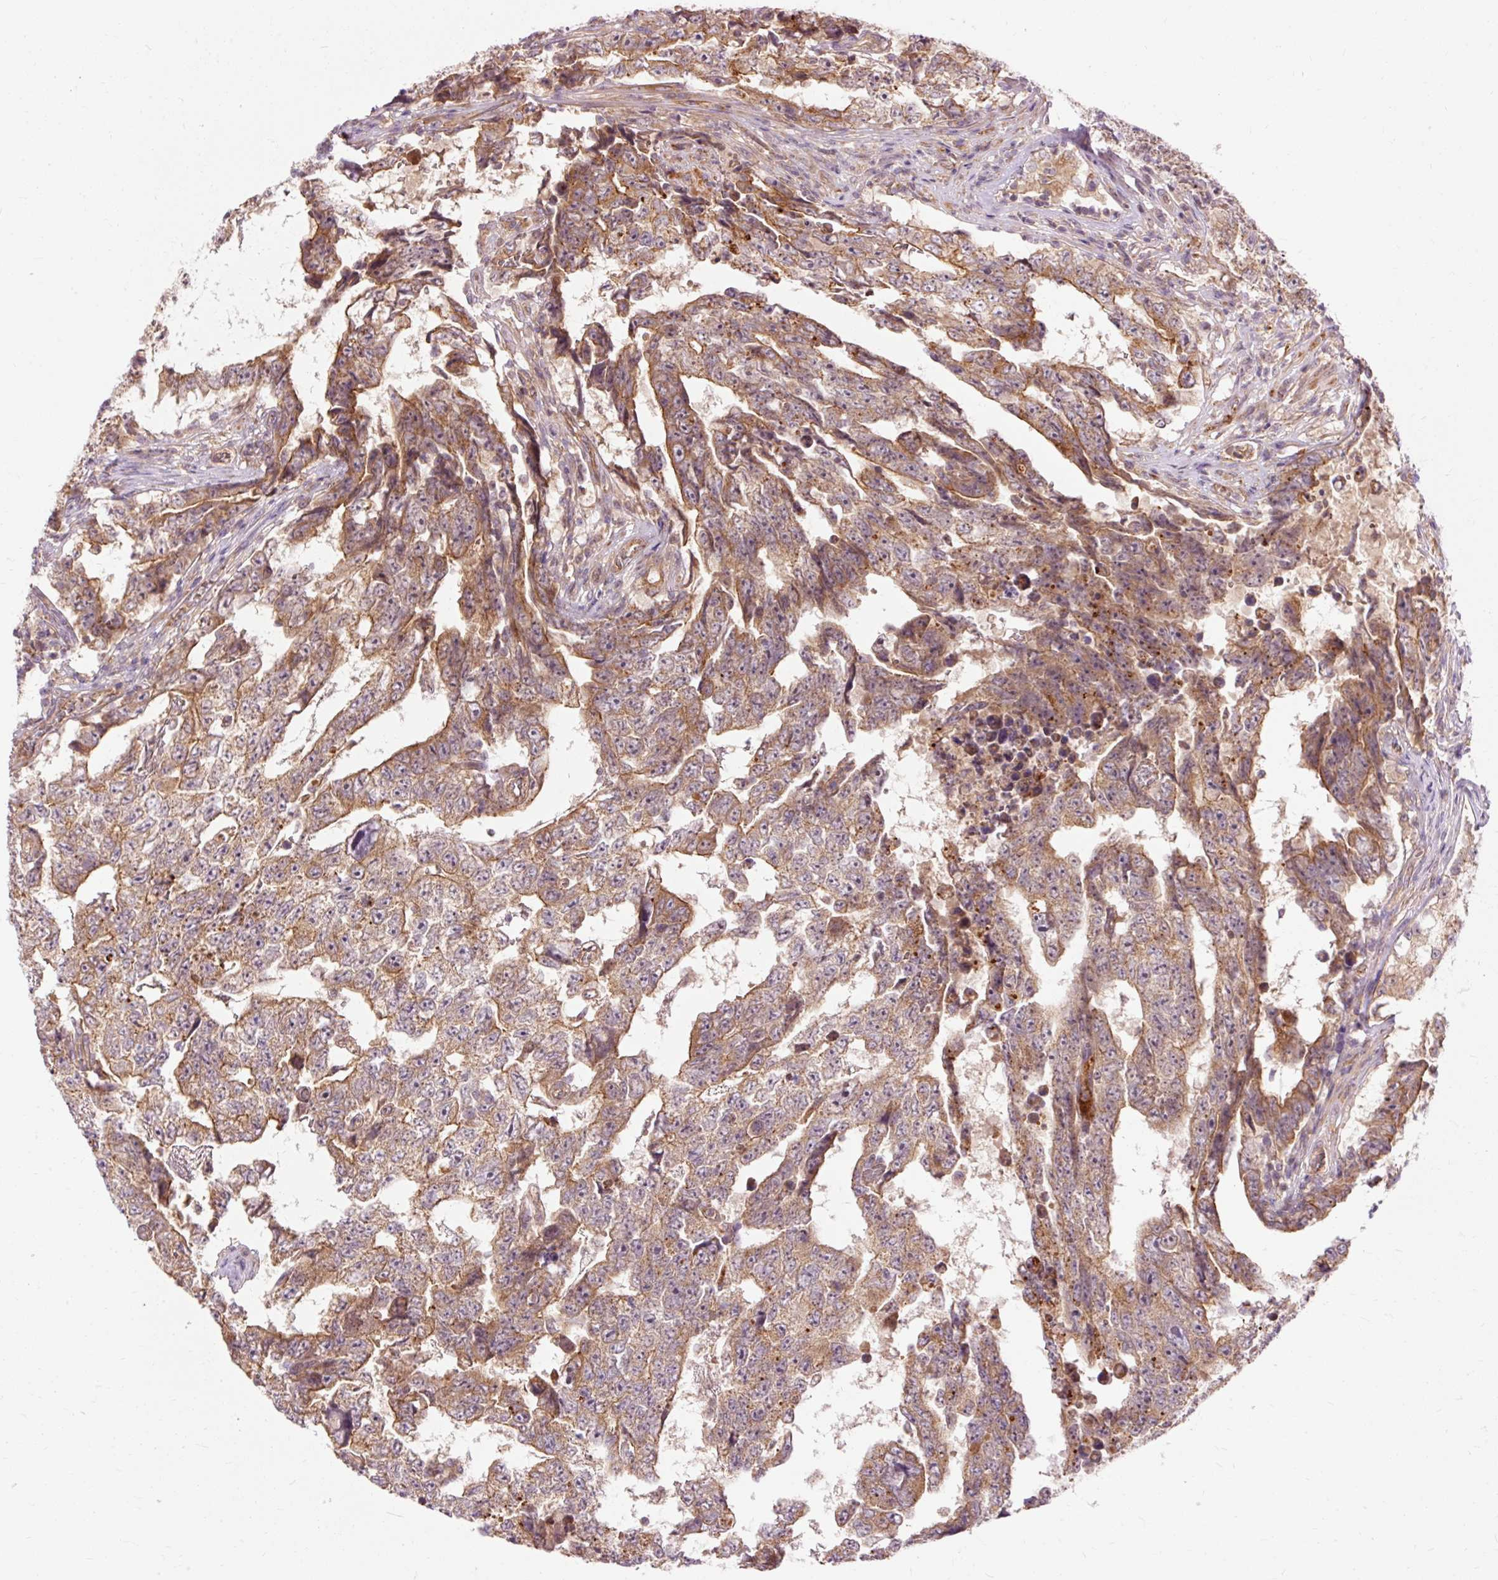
{"staining": {"intensity": "moderate", "quantity": ">75%", "location": "cytoplasmic/membranous"}, "tissue": "testis cancer", "cell_type": "Tumor cells", "image_type": "cancer", "snomed": [{"axis": "morphology", "description": "Carcinoma, Embryonal, NOS"}, {"axis": "topography", "description": "Testis"}], "caption": "Moderate cytoplasmic/membranous protein staining is present in about >75% of tumor cells in testis embryonal carcinoma. (DAB IHC, brown staining for protein, blue staining for nuclei).", "gene": "RIPOR3", "patient": {"sex": "male", "age": 25}}